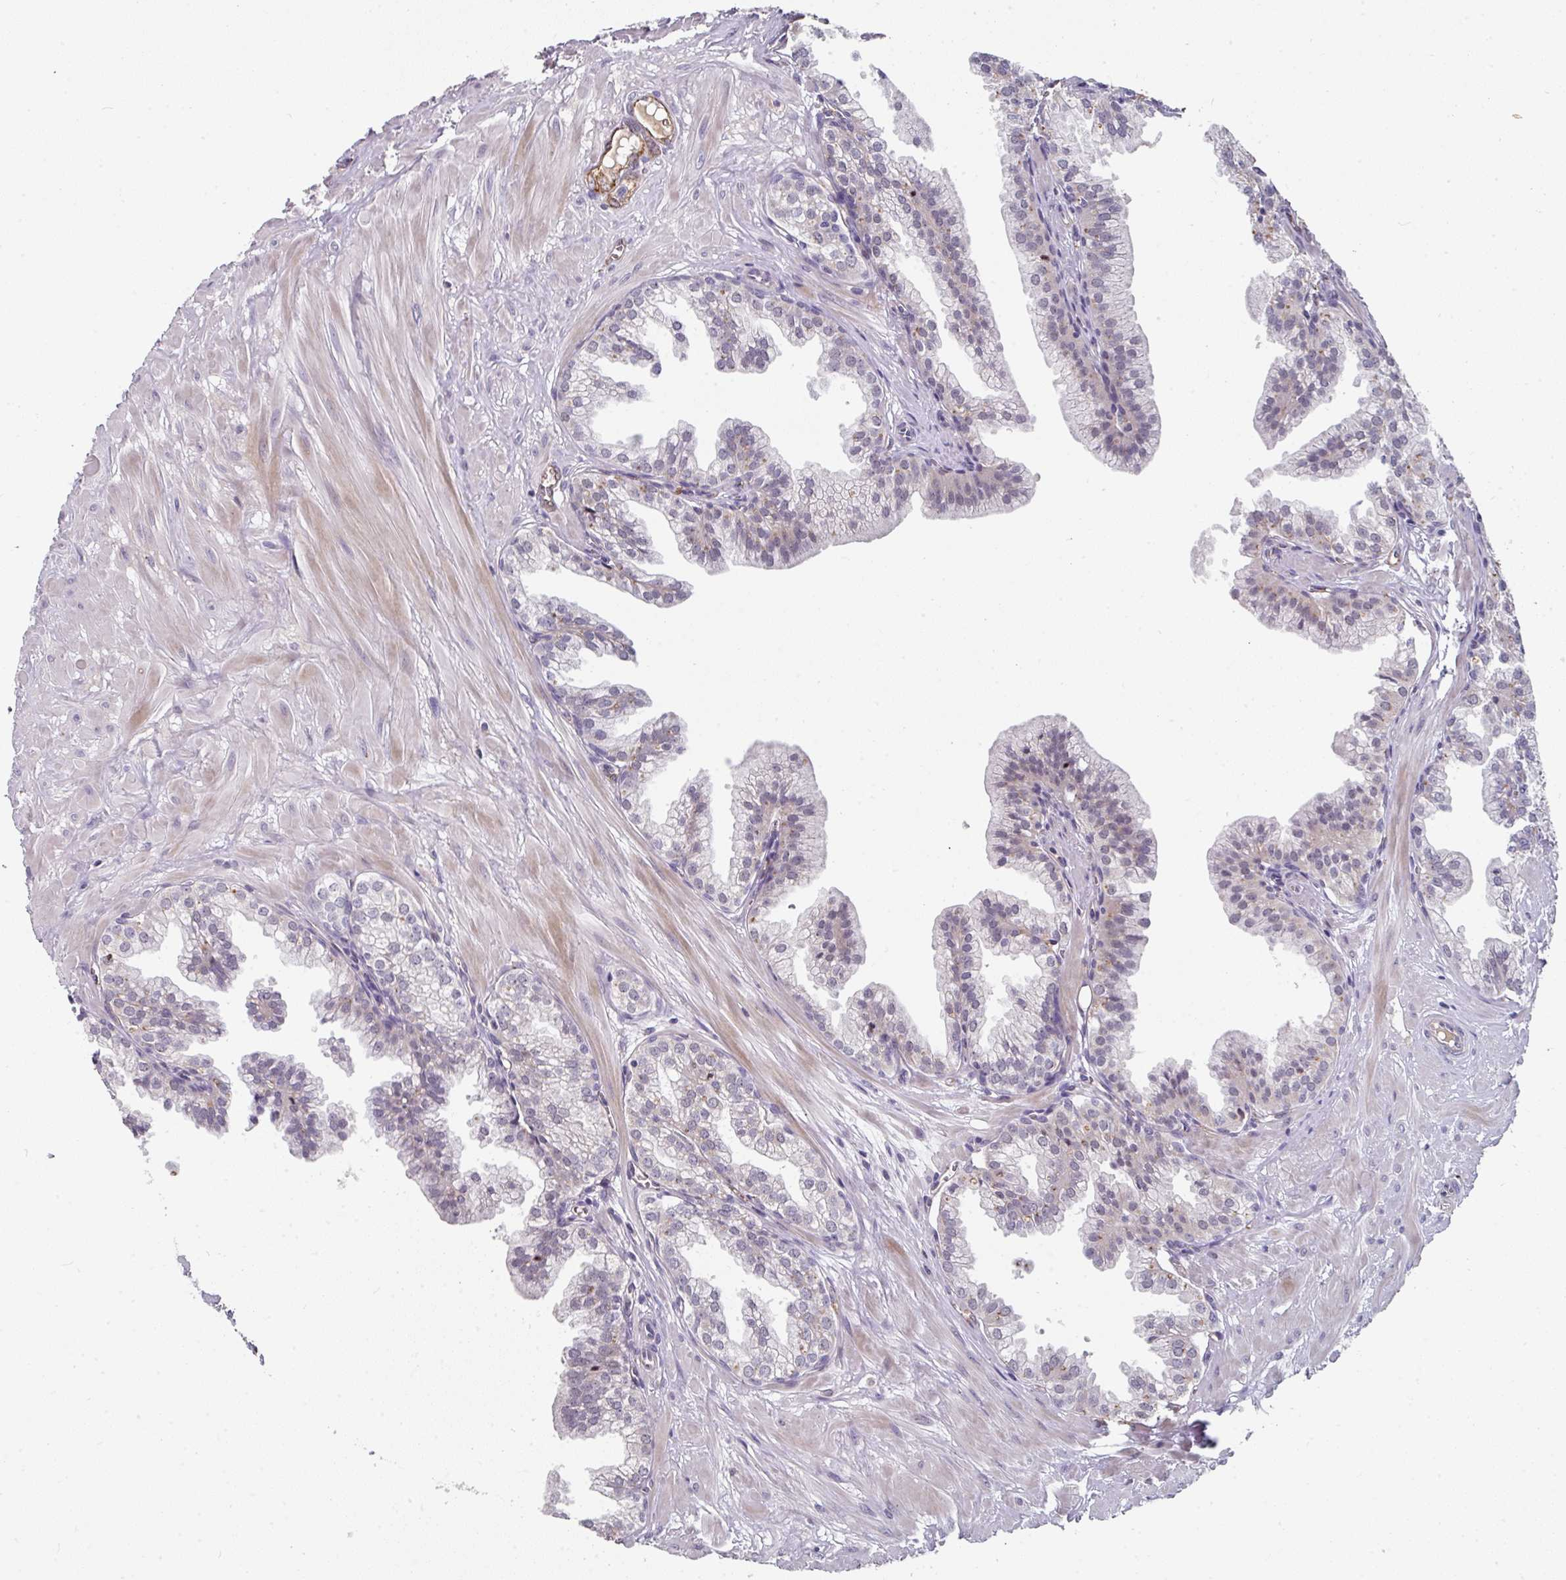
{"staining": {"intensity": "negative", "quantity": "none", "location": "none"}, "tissue": "prostate", "cell_type": "Glandular cells", "image_type": "normal", "snomed": [{"axis": "morphology", "description": "Normal tissue, NOS"}, {"axis": "topography", "description": "Prostate"}, {"axis": "topography", "description": "Peripheral nerve tissue"}], "caption": "Prostate stained for a protein using immunohistochemistry (IHC) shows no staining glandular cells.", "gene": "SIDT2", "patient": {"sex": "male", "age": 55}}